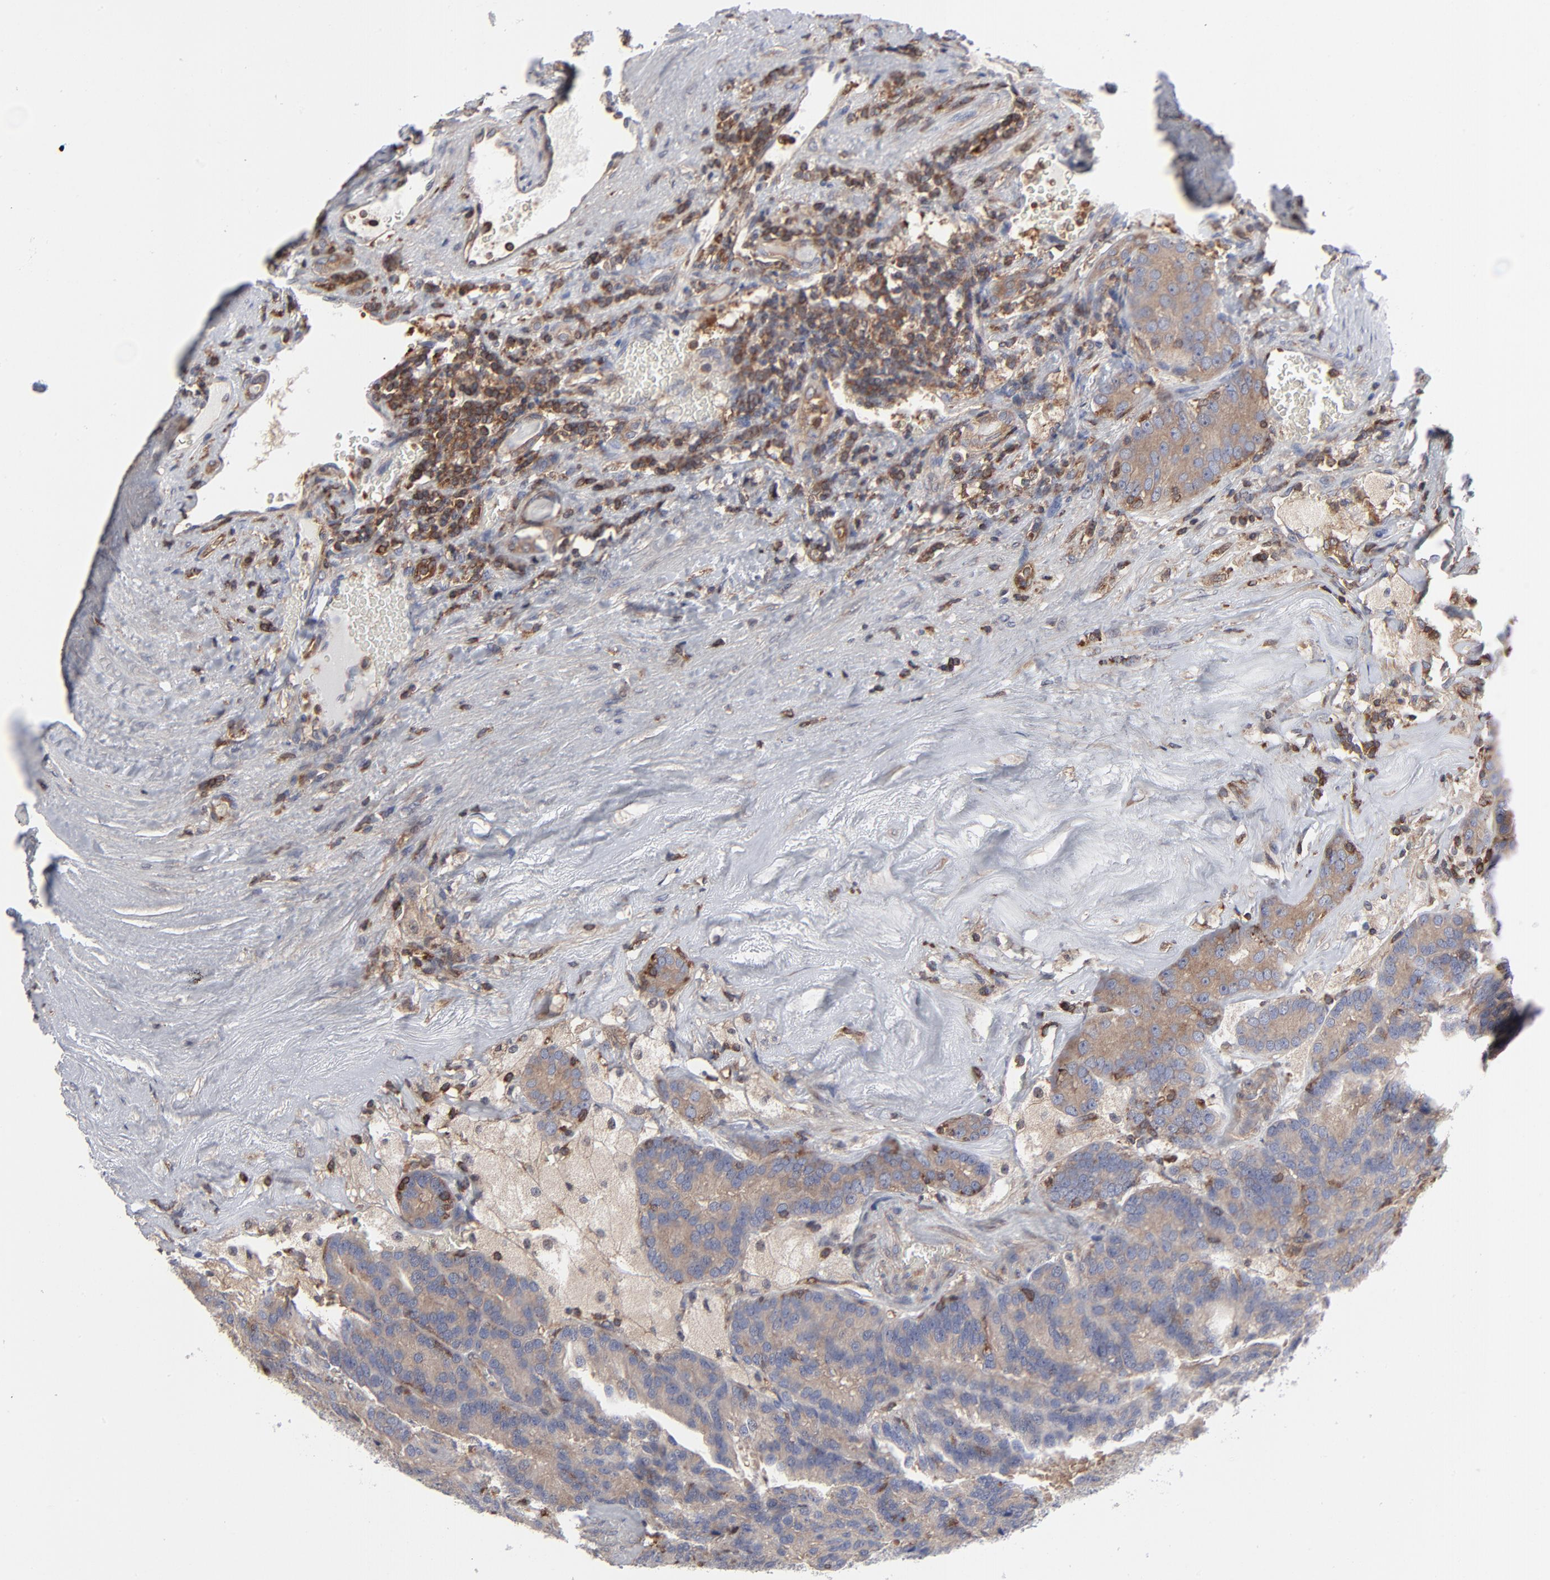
{"staining": {"intensity": "weak", "quantity": ">75%", "location": "cytoplasmic/membranous"}, "tissue": "renal cancer", "cell_type": "Tumor cells", "image_type": "cancer", "snomed": [{"axis": "morphology", "description": "Adenocarcinoma, NOS"}, {"axis": "topography", "description": "Kidney"}], "caption": "Tumor cells reveal low levels of weak cytoplasmic/membranous staining in approximately >75% of cells in renal cancer (adenocarcinoma).", "gene": "MAP2K1", "patient": {"sex": "male", "age": 46}}